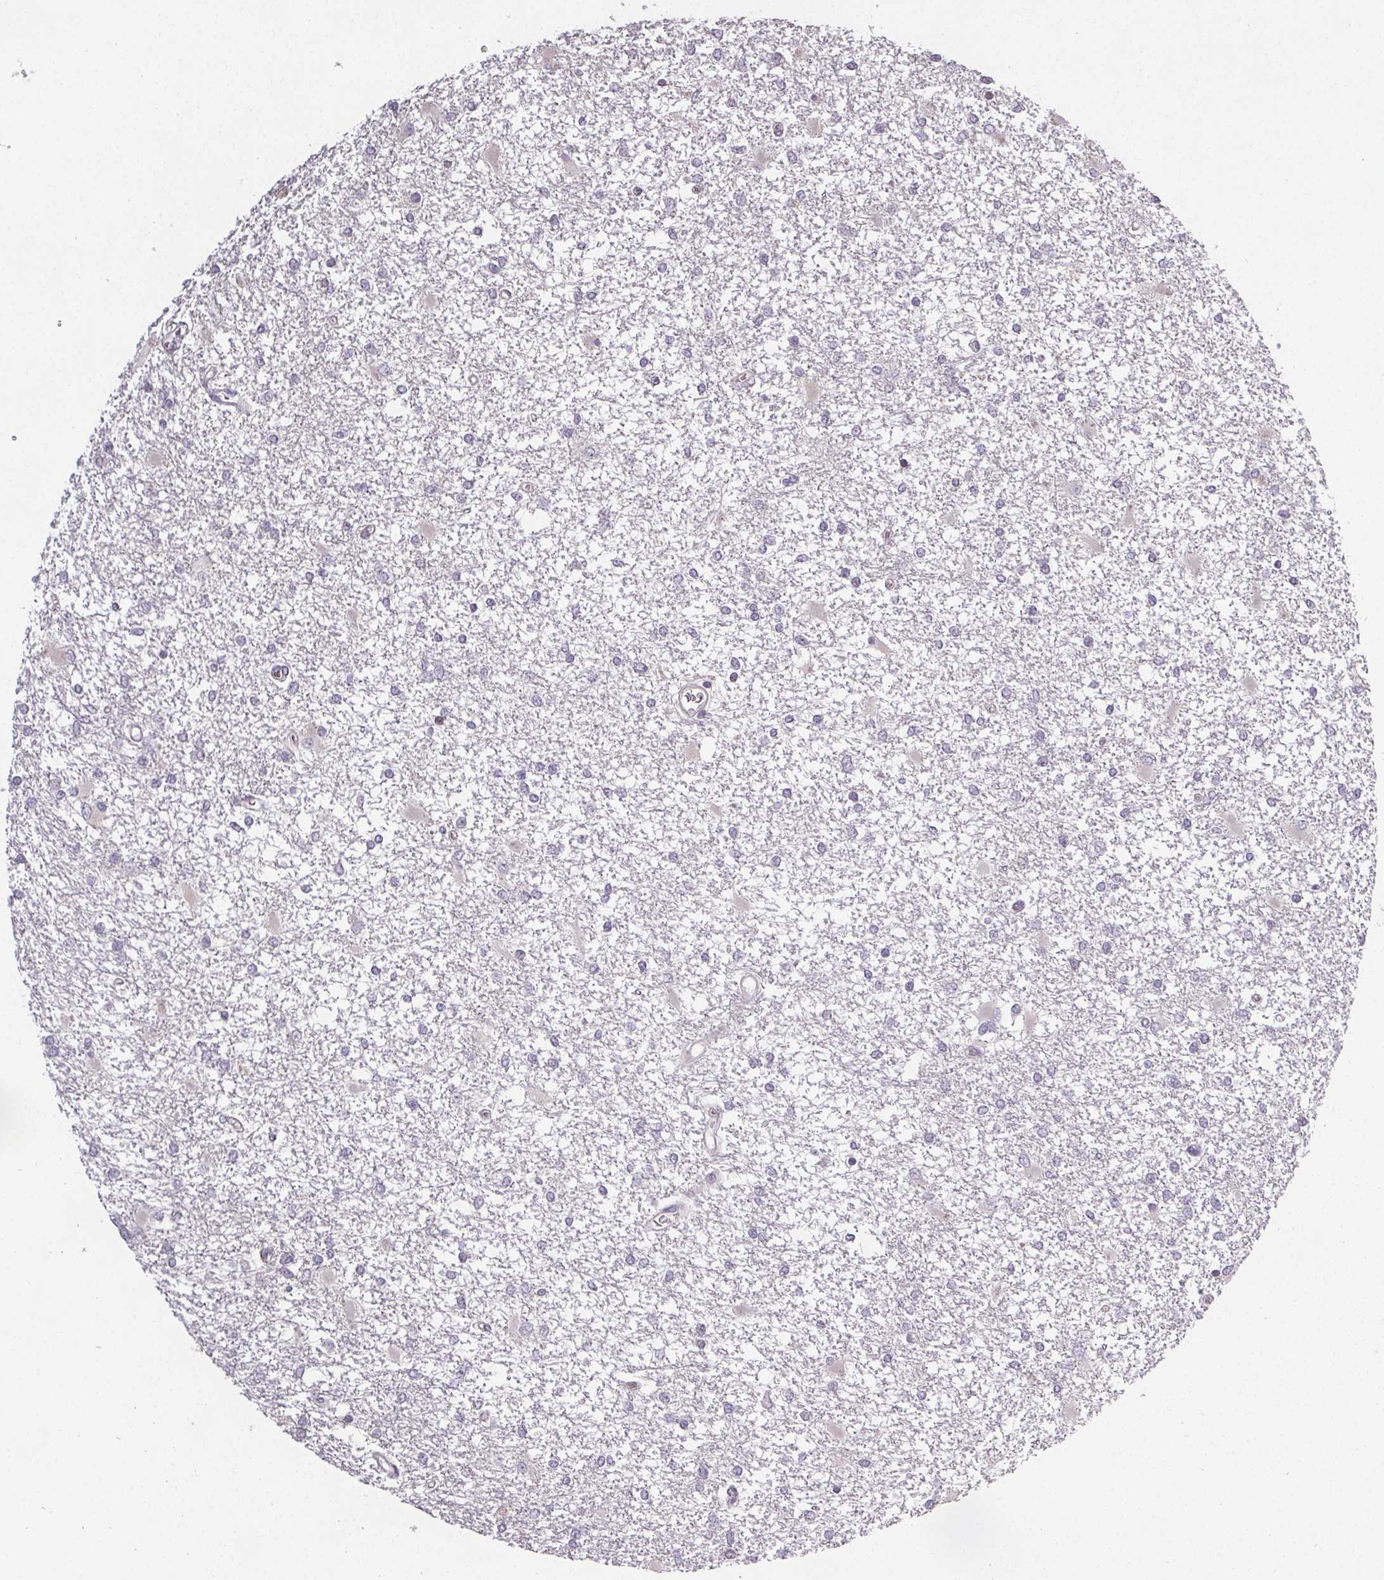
{"staining": {"intensity": "negative", "quantity": "none", "location": "none"}, "tissue": "glioma", "cell_type": "Tumor cells", "image_type": "cancer", "snomed": [{"axis": "morphology", "description": "Glioma, malignant, High grade"}, {"axis": "topography", "description": "Cerebral cortex"}], "caption": "High power microscopy image of an immunohistochemistry (IHC) micrograph of malignant glioma (high-grade), revealing no significant staining in tumor cells.", "gene": "SLC26A2", "patient": {"sex": "male", "age": 79}}